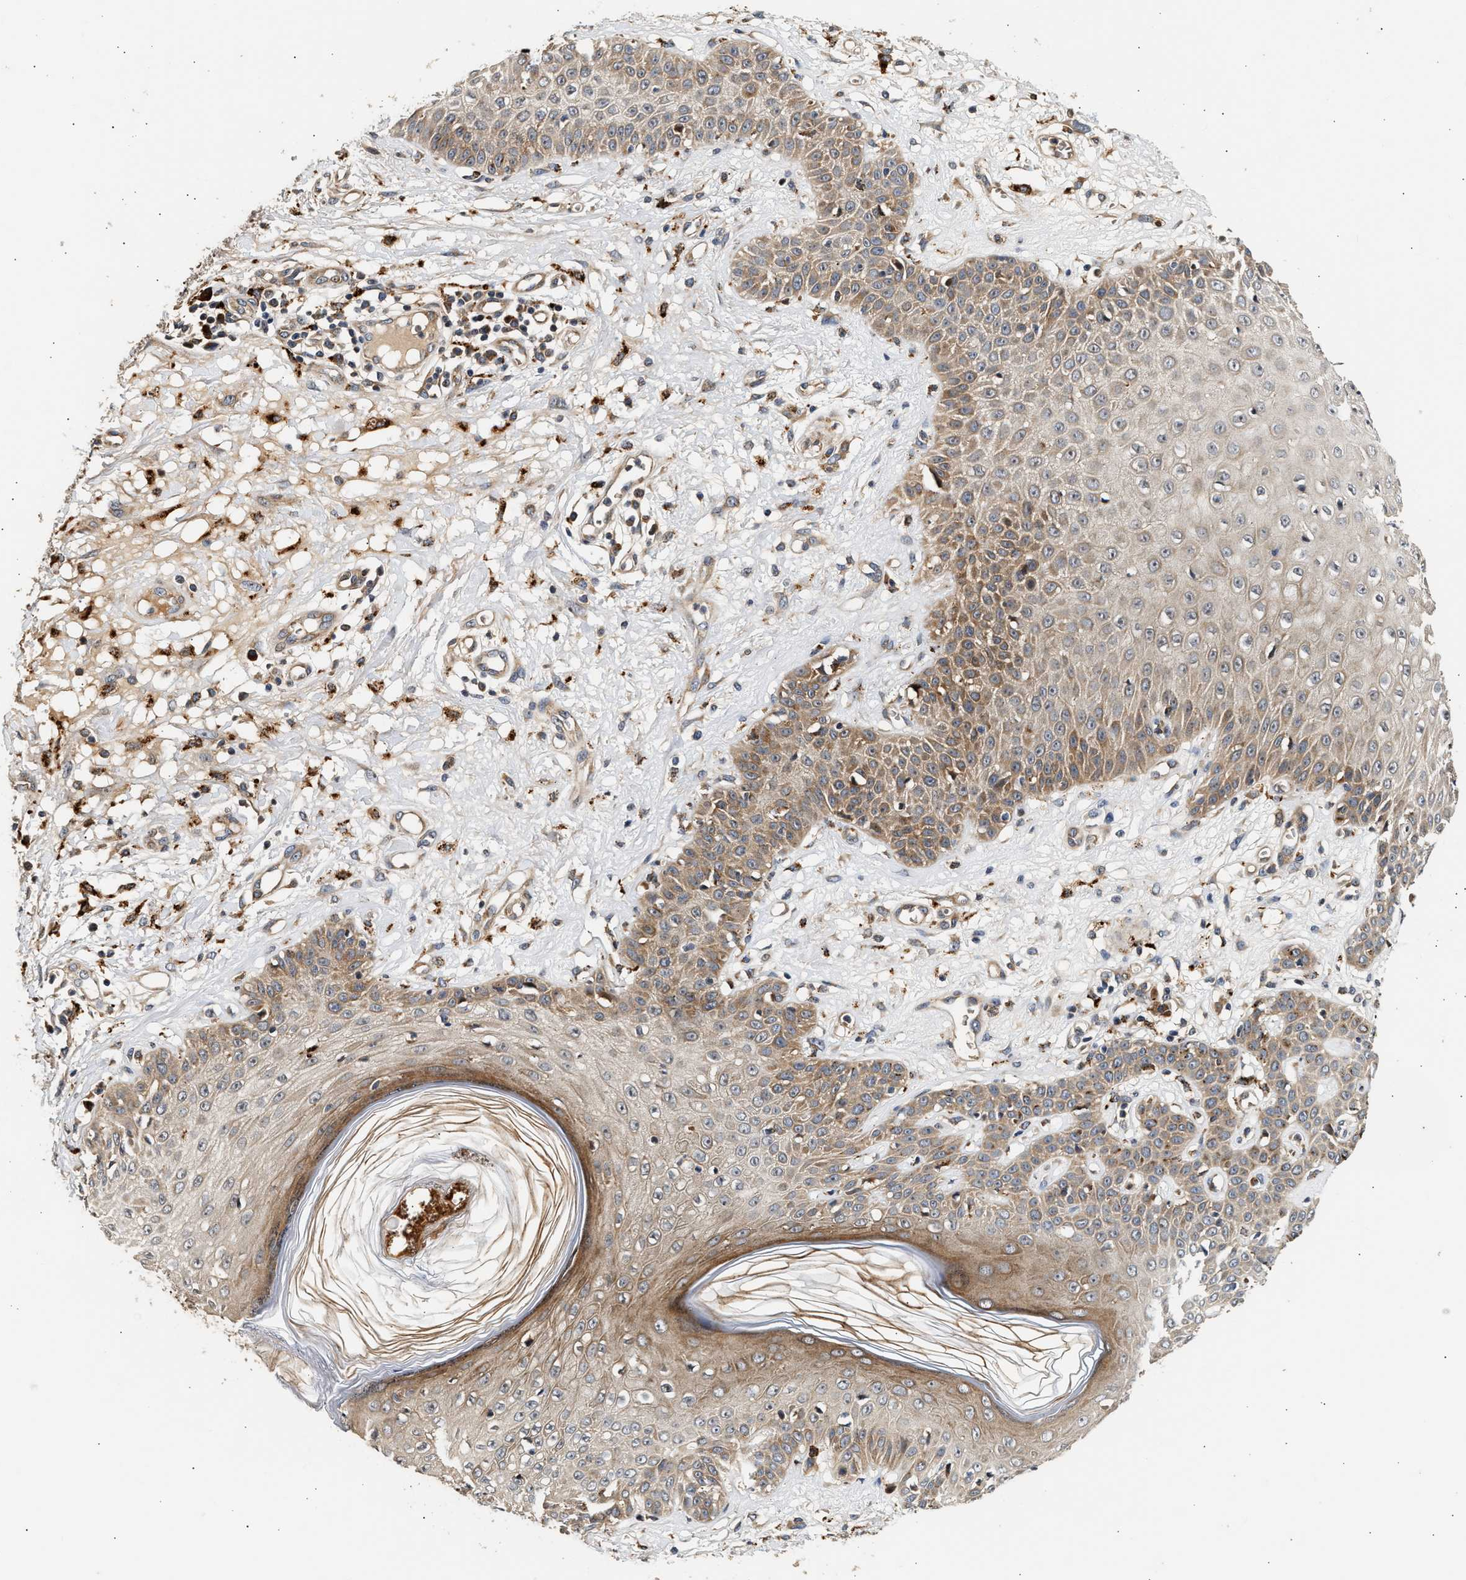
{"staining": {"intensity": "moderate", "quantity": ">75%", "location": "cytoplasmic/membranous"}, "tissue": "skin cancer", "cell_type": "Tumor cells", "image_type": "cancer", "snomed": [{"axis": "morphology", "description": "Squamous cell carcinoma, NOS"}, {"axis": "topography", "description": "Skin"}], "caption": "Immunohistochemistry histopathology image of human skin squamous cell carcinoma stained for a protein (brown), which exhibits medium levels of moderate cytoplasmic/membranous expression in about >75% of tumor cells.", "gene": "PLD3", "patient": {"sex": "female", "age": 78}}